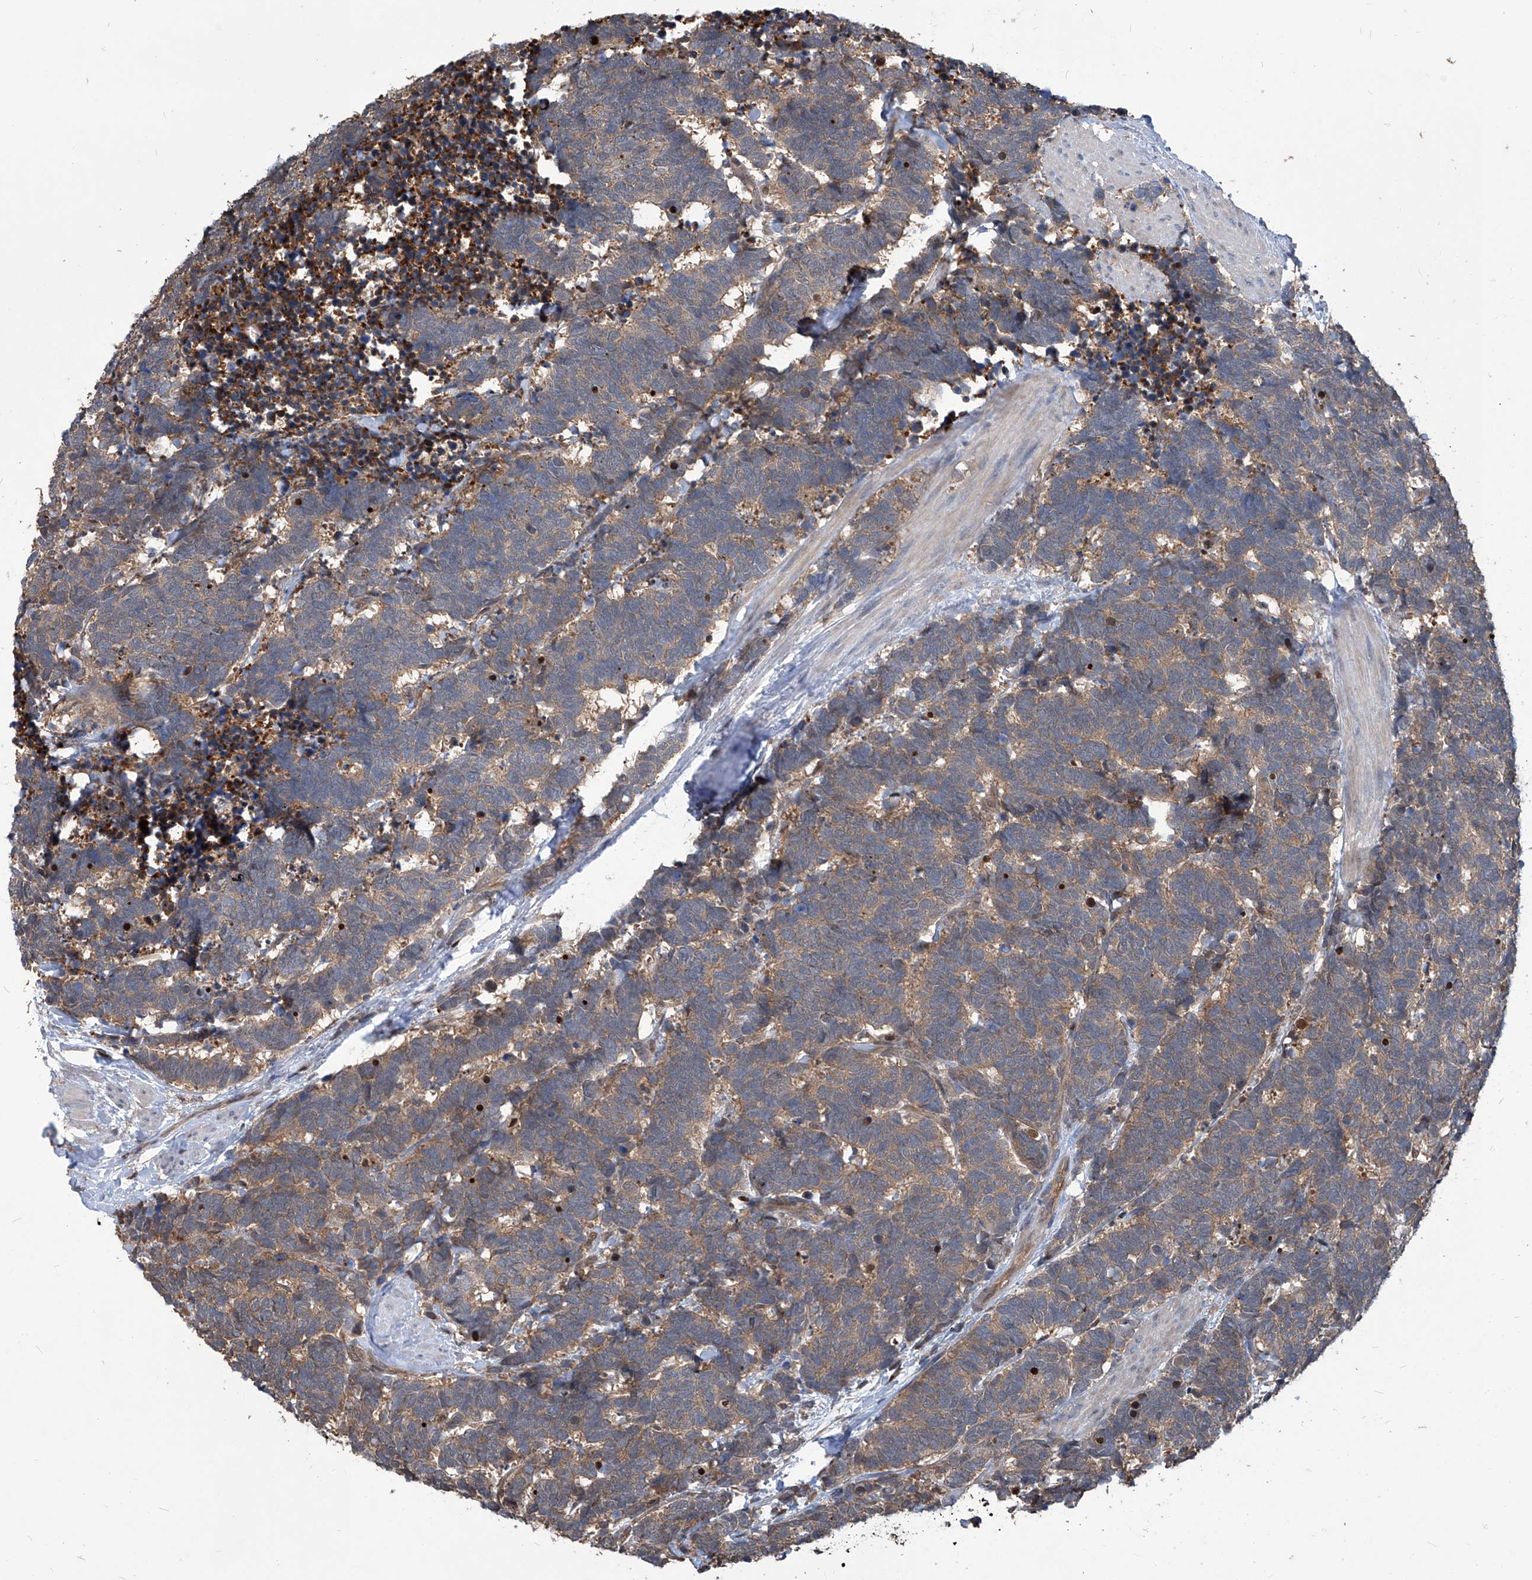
{"staining": {"intensity": "moderate", "quantity": ">75%", "location": "cytoplasmic/membranous"}, "tissue": "carcinoid", "cell_type": "Tumor cells", "image_type": "cancer", "snomed": [{"axis": "morphology", "description": "Carcinoma, NOS"}, {"axis": "morphology", "description": "Carcinoid, malignant, NOS"}, {"axis": "topography", "description": "Urinary bladder"}], "caption": "Moderate cytoplasmic/membranous positivity is appreciated in about >75% of tumor cells in malignant carcinoid.", "gene": "PSMB1", "patient": {"sex": "male", "age": 57}}